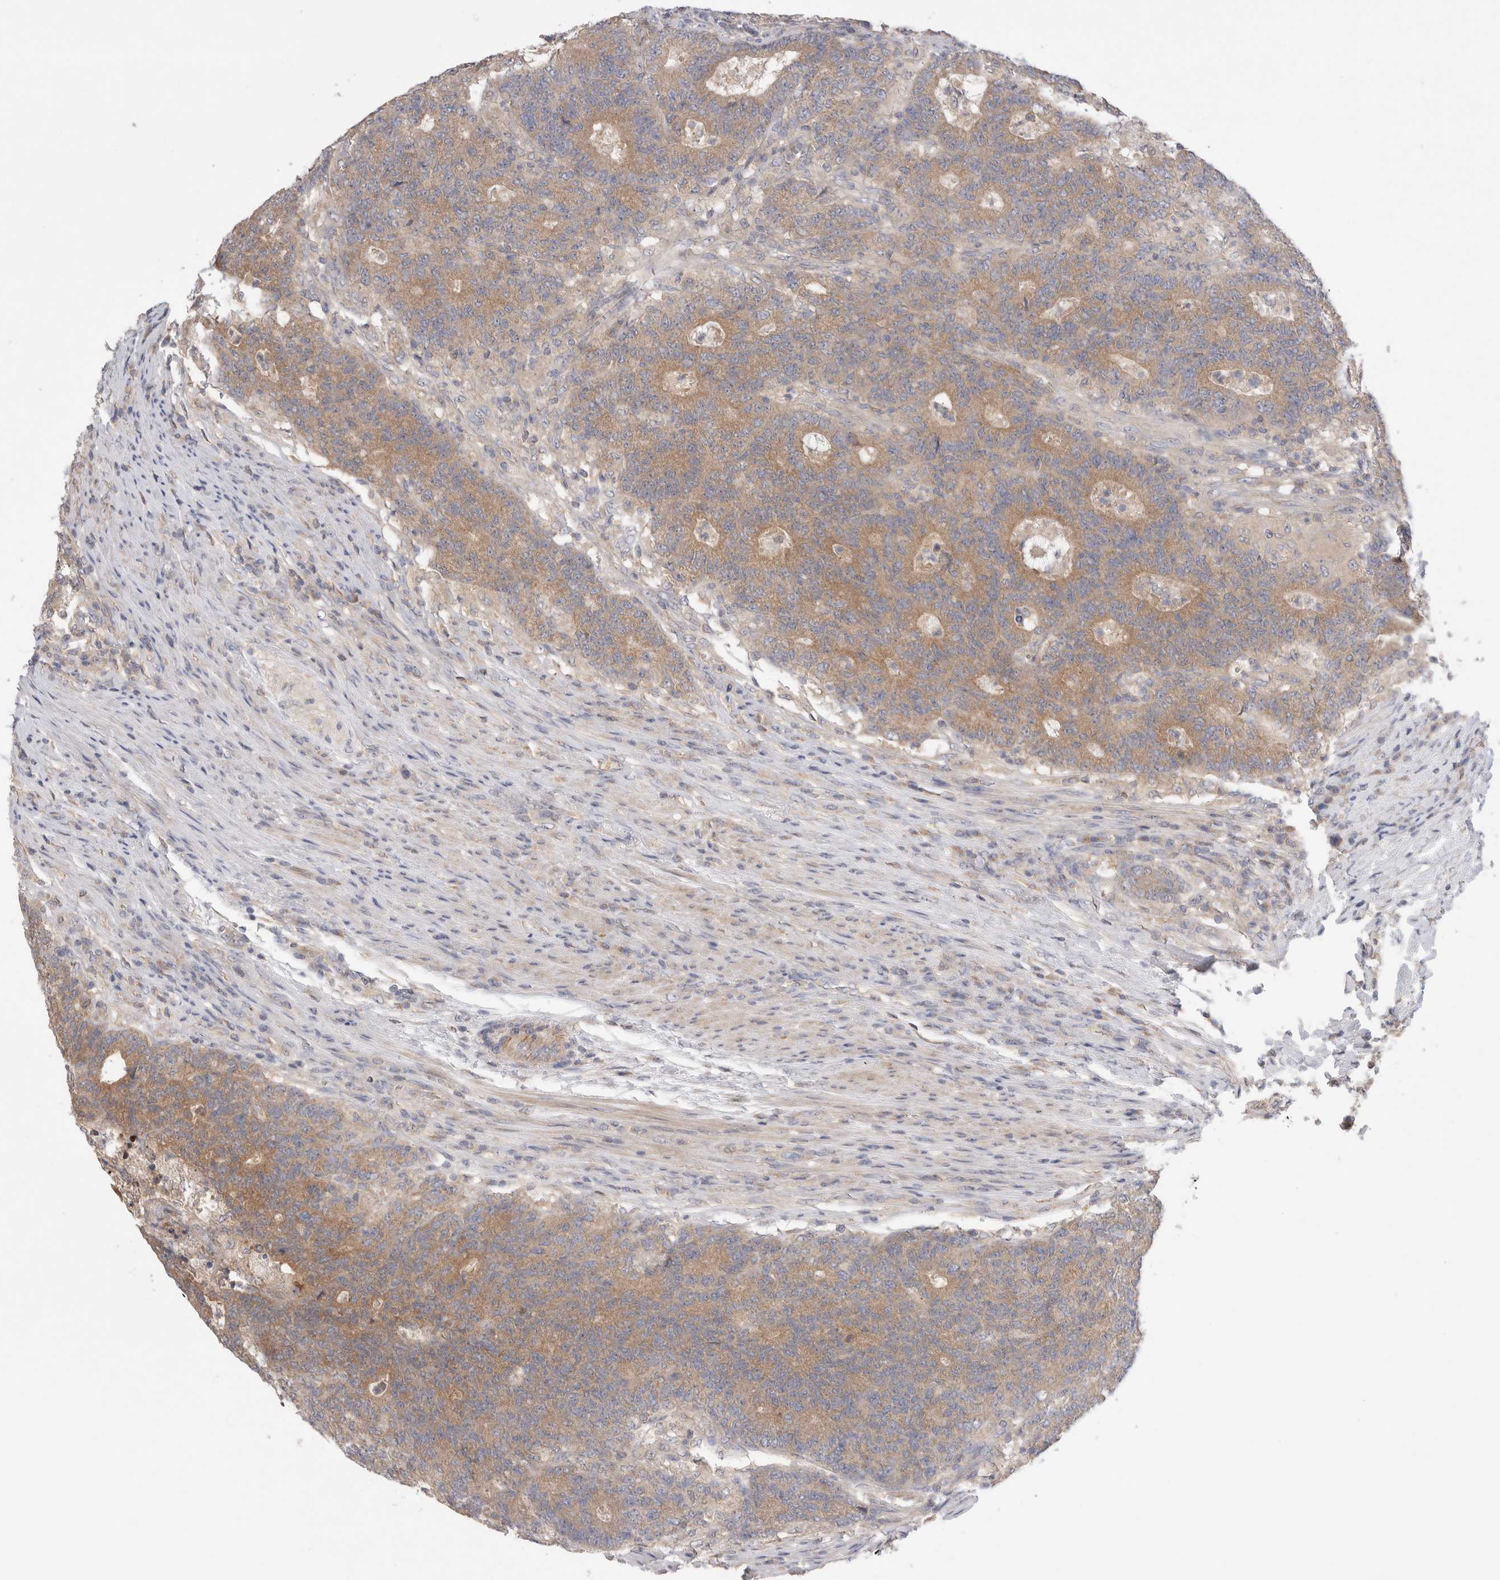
{"staining": {"intensity": "moderate", "quantity": ">75%", "location": "cytoplasmic/membranous"}, "tissue": "colorectal cancer", "cell_type": "Tumor cells", "image_type": "cancer", "snomed": [{"axis": "morphology", "description": "Normal tissue, NOS"}, {"axis": "morphology", "description": "Adenocarcinoma, NOS"}, {"axis": "topography", "description": "Colon"}], "caption": "Protein expression analysis of colorectal cancer reveals moderate cytoplasmic/membranous expression in about >75% of tumor cells. The staining was performed using DAB to visualize the protein expression in brown, while the nuclei were stained in blue with hematoxylin (Magnification: 20x).", "gene": "IFT74", "patient": {"sex": "female", "age": 75}}